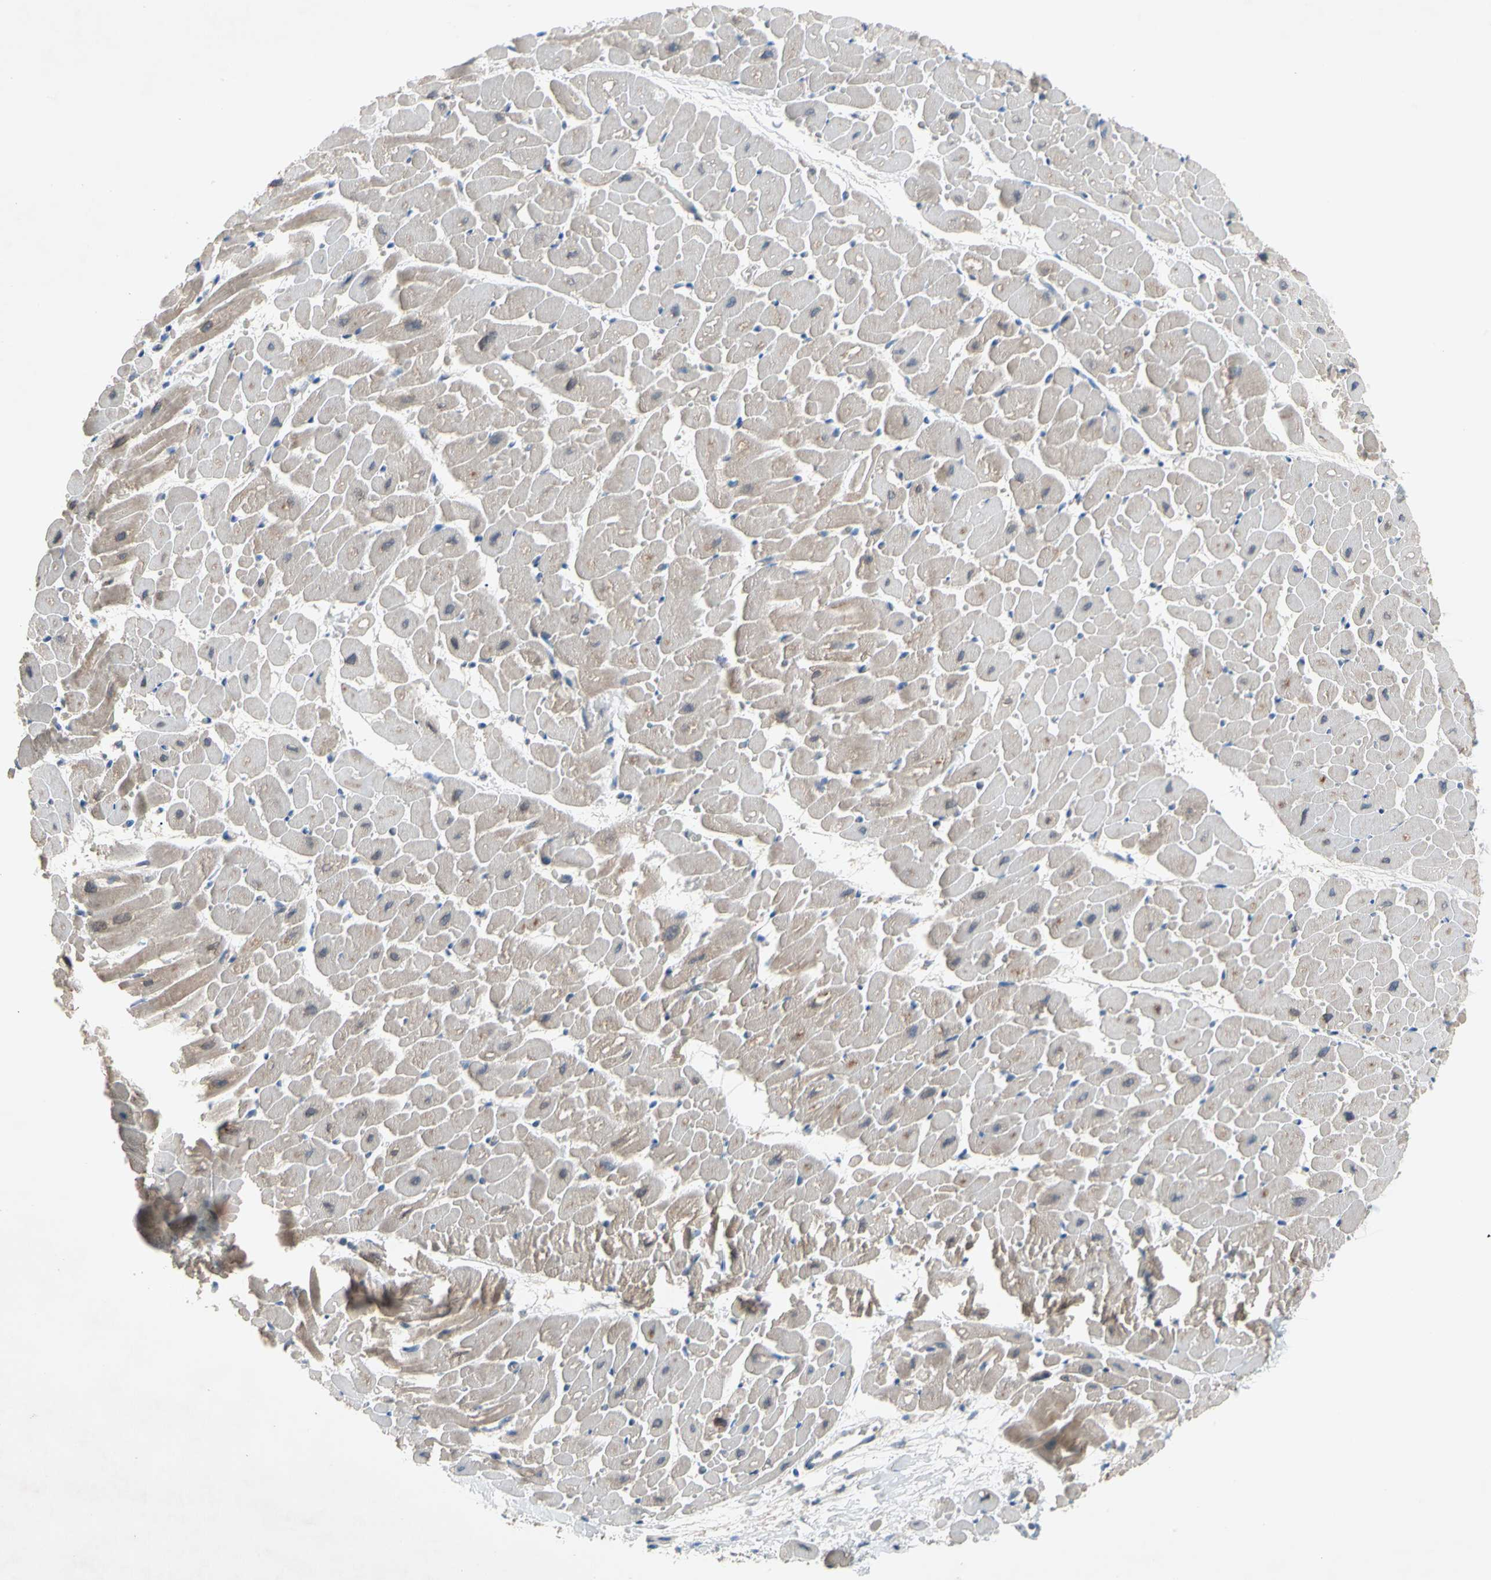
{"staining": {"intensity": "weak", "quantity": "25%-75%", "location": "cytoplasmic/membranous"}, "tissue": "heart muscle", "cell_type": "Cardiomyocytes", "image_type": "normal", "snomed": [{"axis": "morphology", "description": "Normal tissue, NOS"}, {"axis": "topography", "description": "Heart"}], "caption": "An image of human heart muscle stained for a protein demonstrates weak cytoplasmic/membranous brown staining in cardiomyocytes.", "gene": "MTHFS", "patient": {"sex": "male", "age": 45}}